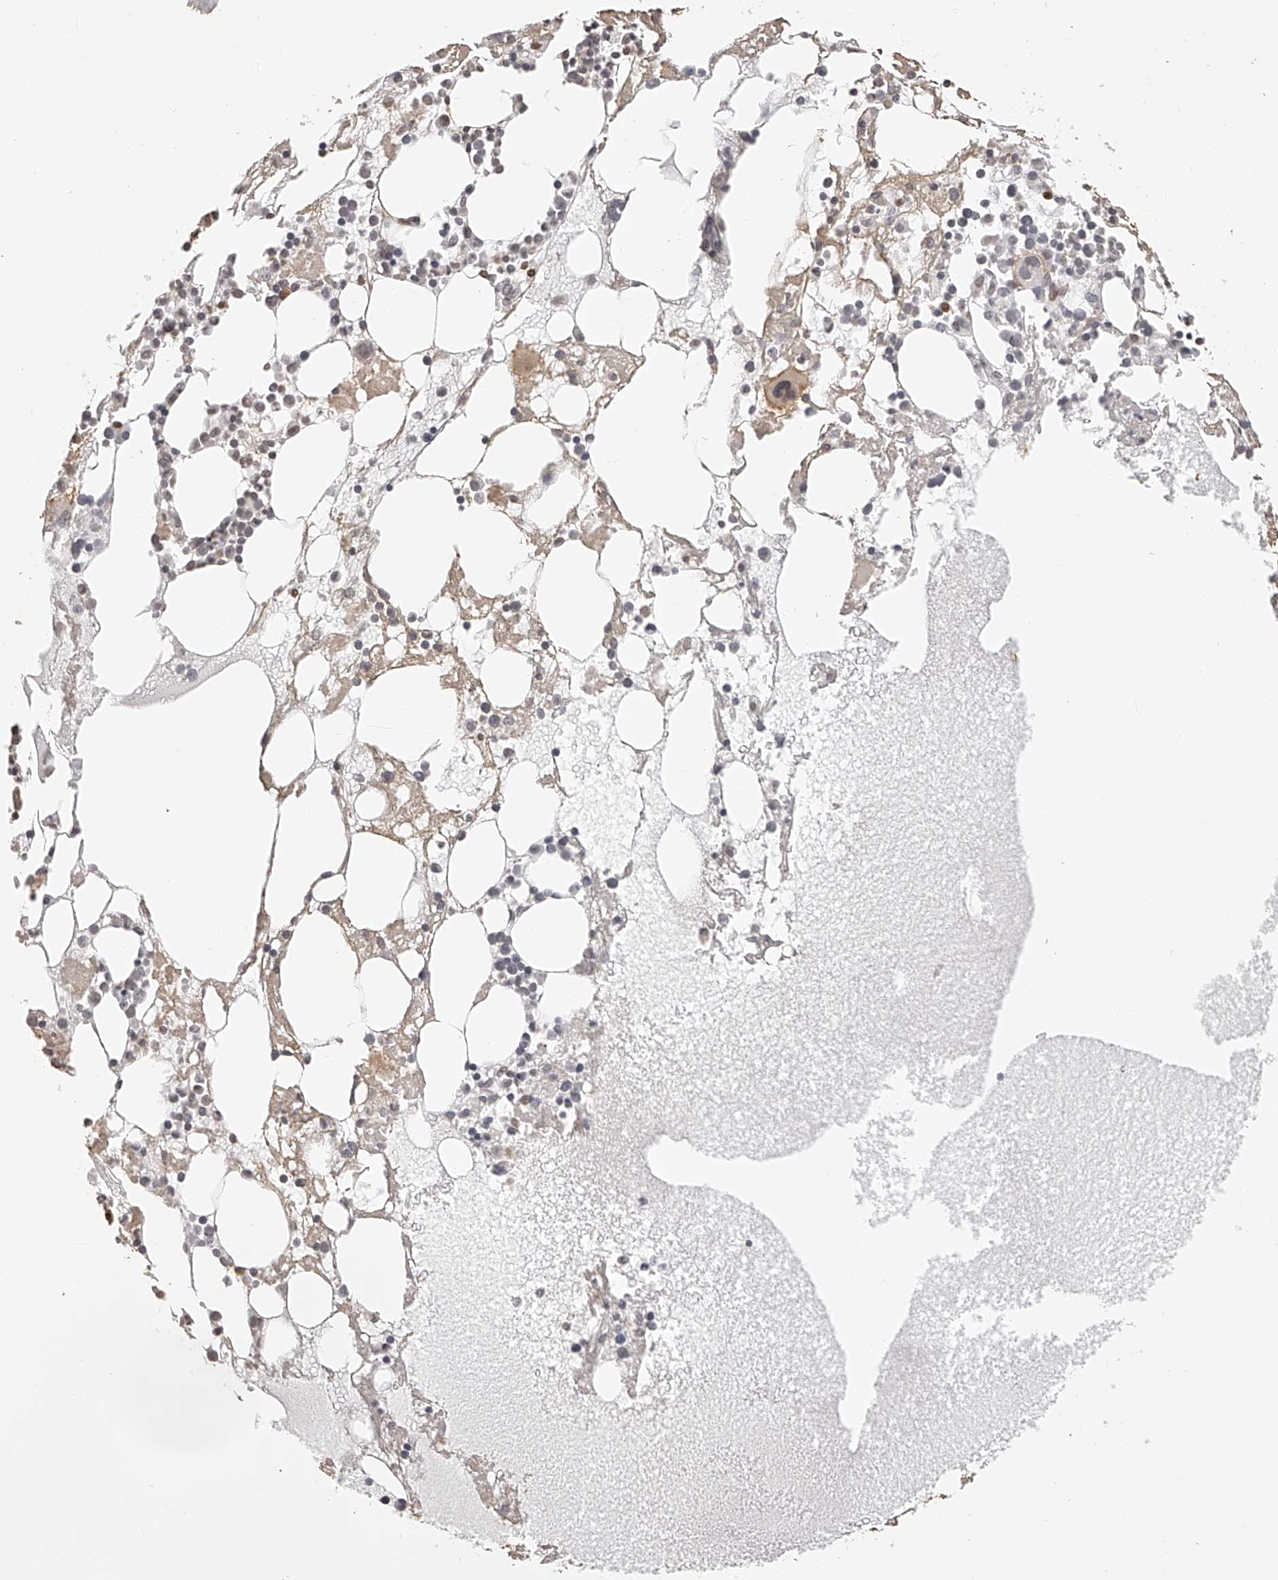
{"staining": {"intensity": "moderate", "quantity": "<25%", "location": "cytoplasmic/membranous,nuclear"}, "tissue": "bone marrow", "cell_type": "Hematopoietic cells", "image_type": "normal", "snomed": [{"axis": "morphology", "description": "Normal tissue, NOS"}, {"axis": "topography", "description": "Bone marrow"}], "caption": "Immunohistochemistry (IHC) histopathology image of benign human bone marrow stained for a protein (brown), which exhibits low levels of moderate cytoplasmic/membranous,nuclear positivity in about <25% of hematopoietic cells.", "gene": "ZNF503", "patient": {"sex": "female", "age": 52}}